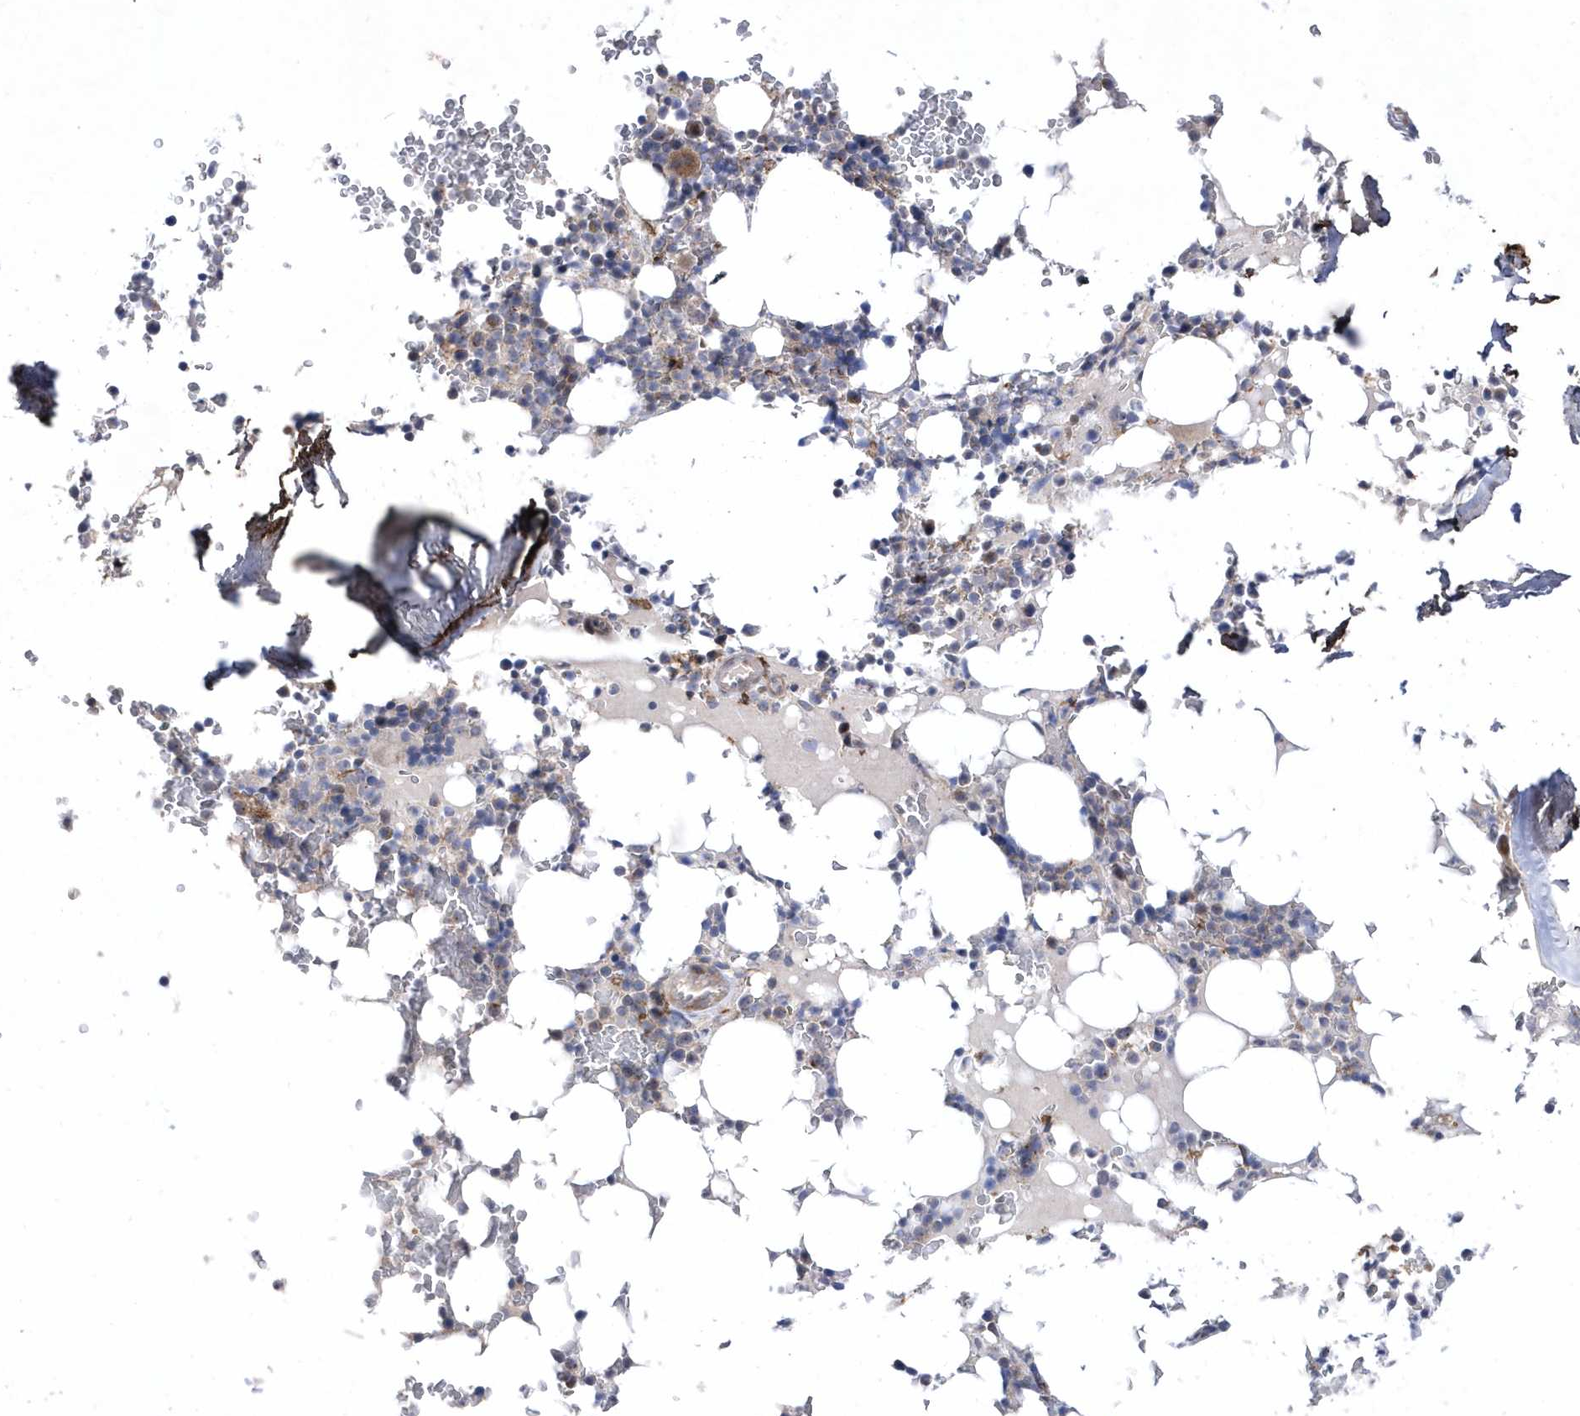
{"staining": {"intensity": "moderate", "quantity": "<25%", "location": "cytoplasmic/membranous"}, "tissue": "bone marrow", "cell_type": "Hematopoietic cells", "image_type": "normal", "snomed": [{"axis": "morphology", "description": "Normal tissue, NOS"}, {"axis": "topography", "description": "Bone marrow"}], "caption": "Immunohistochemistry (IHC) (DAB (3,3'-diaminobenzidine)) staining of benign human bone marrow demonstrates moderate cytoplasmic/membranous protein staining in approximately <25% of hematopoietic cells.", "gene": "LONRF2", "patient": {"sex": "male", "age": 58}}